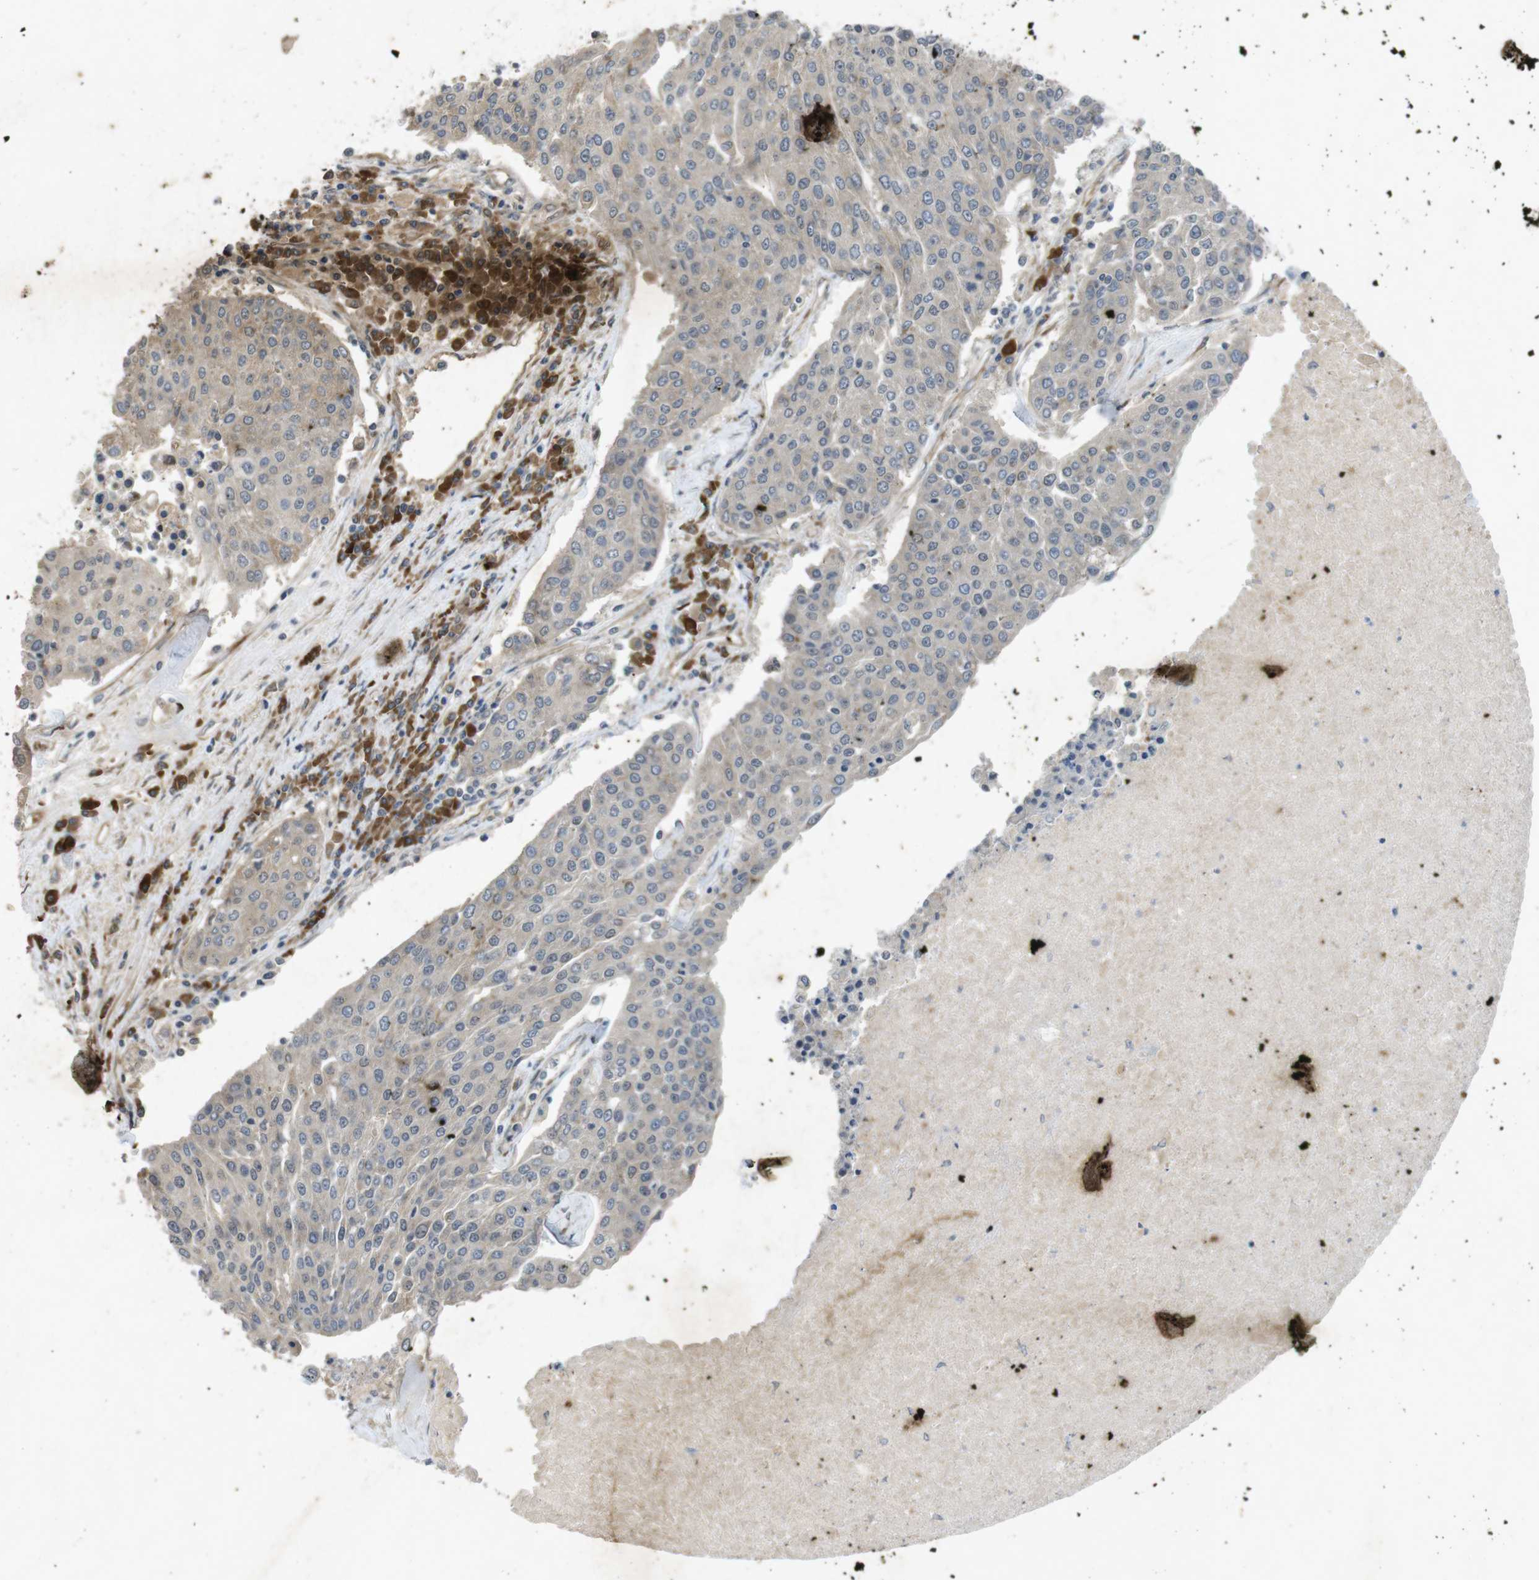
{"staining": {"intensity": "weak", "quantity": ">75%", "location": "cytoplasmic/membranous"}, "tissue": "urothelial cancer", "cell_type": "Tumor cells", "image_type": "cancer", "snomed": [{"axis": "morphology", "description": "Urothelial carcinoma, High grade"}, {"axis": "topography", "description": "Urinary bladder"}], "caption": "Urothelial cancer stained for a protein shows weak cytoplasmic/membranous positivity in tumor cells. Using DAB (brown) and hematoxylin (blue) stains, captured at high magnification using brightfield microscopy.", "gene": "FLCN", "patient": {"sex": "female", "age": 85}}